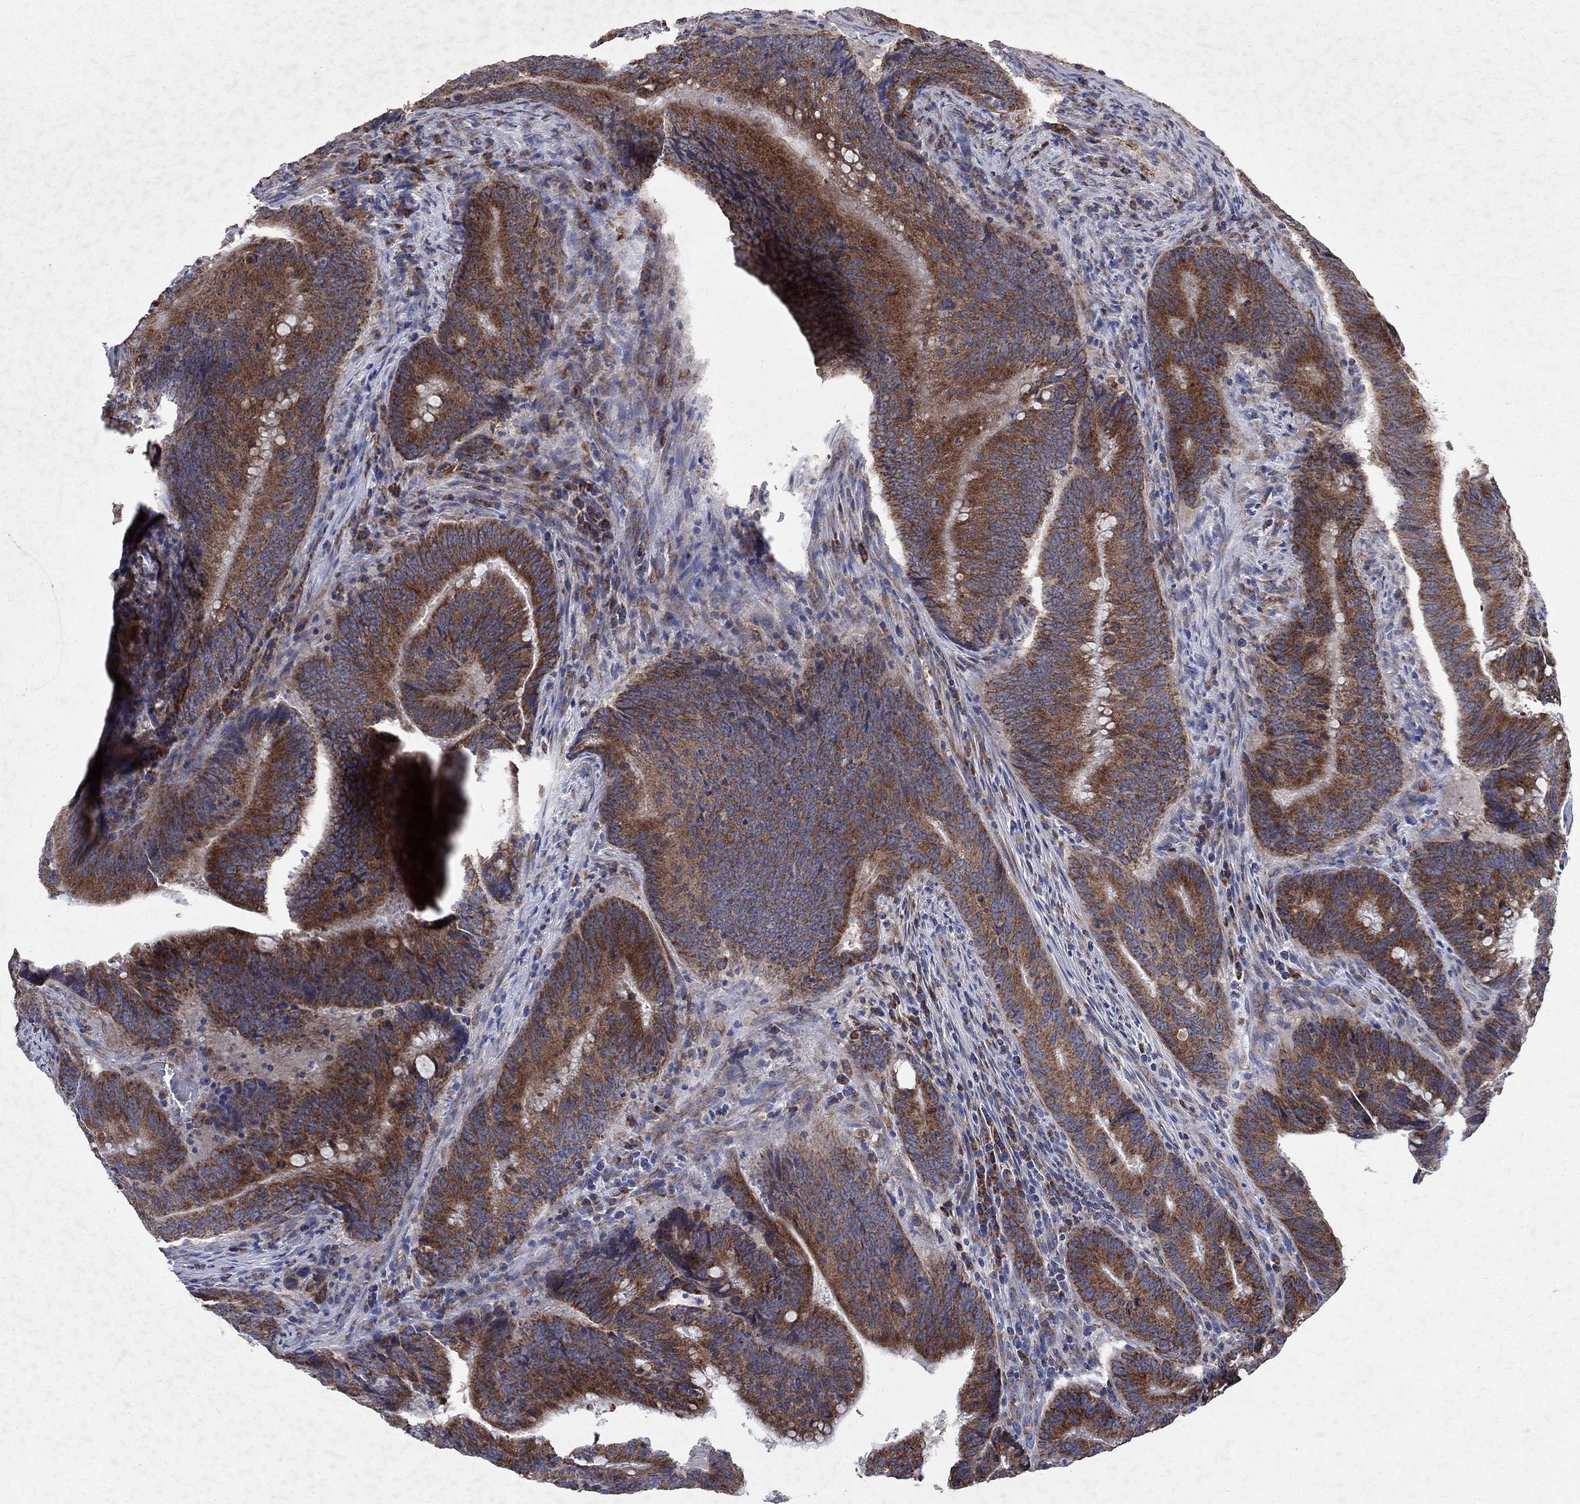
{"staining": {"intensity": "strong", "quantity": ">75%", "location": "cytoplasmic/membranous"}, "tissue": "colorectal cancer", "cell_type": "Tumor cells", "image_type": "cancer", "snomed": [{"axis": "morphology", "description": "Adenocarcinoma, NOS"}, {"axis": "topography", "description": "Colon"}], "caption": "Protein staining displays strong cytoplasmic/membranous positivity in approximately >75% of tumor cells in colorectal adenocarcinoma.", "gene": "NCEH1", "patient": {"sex": "female", "age": 87}}